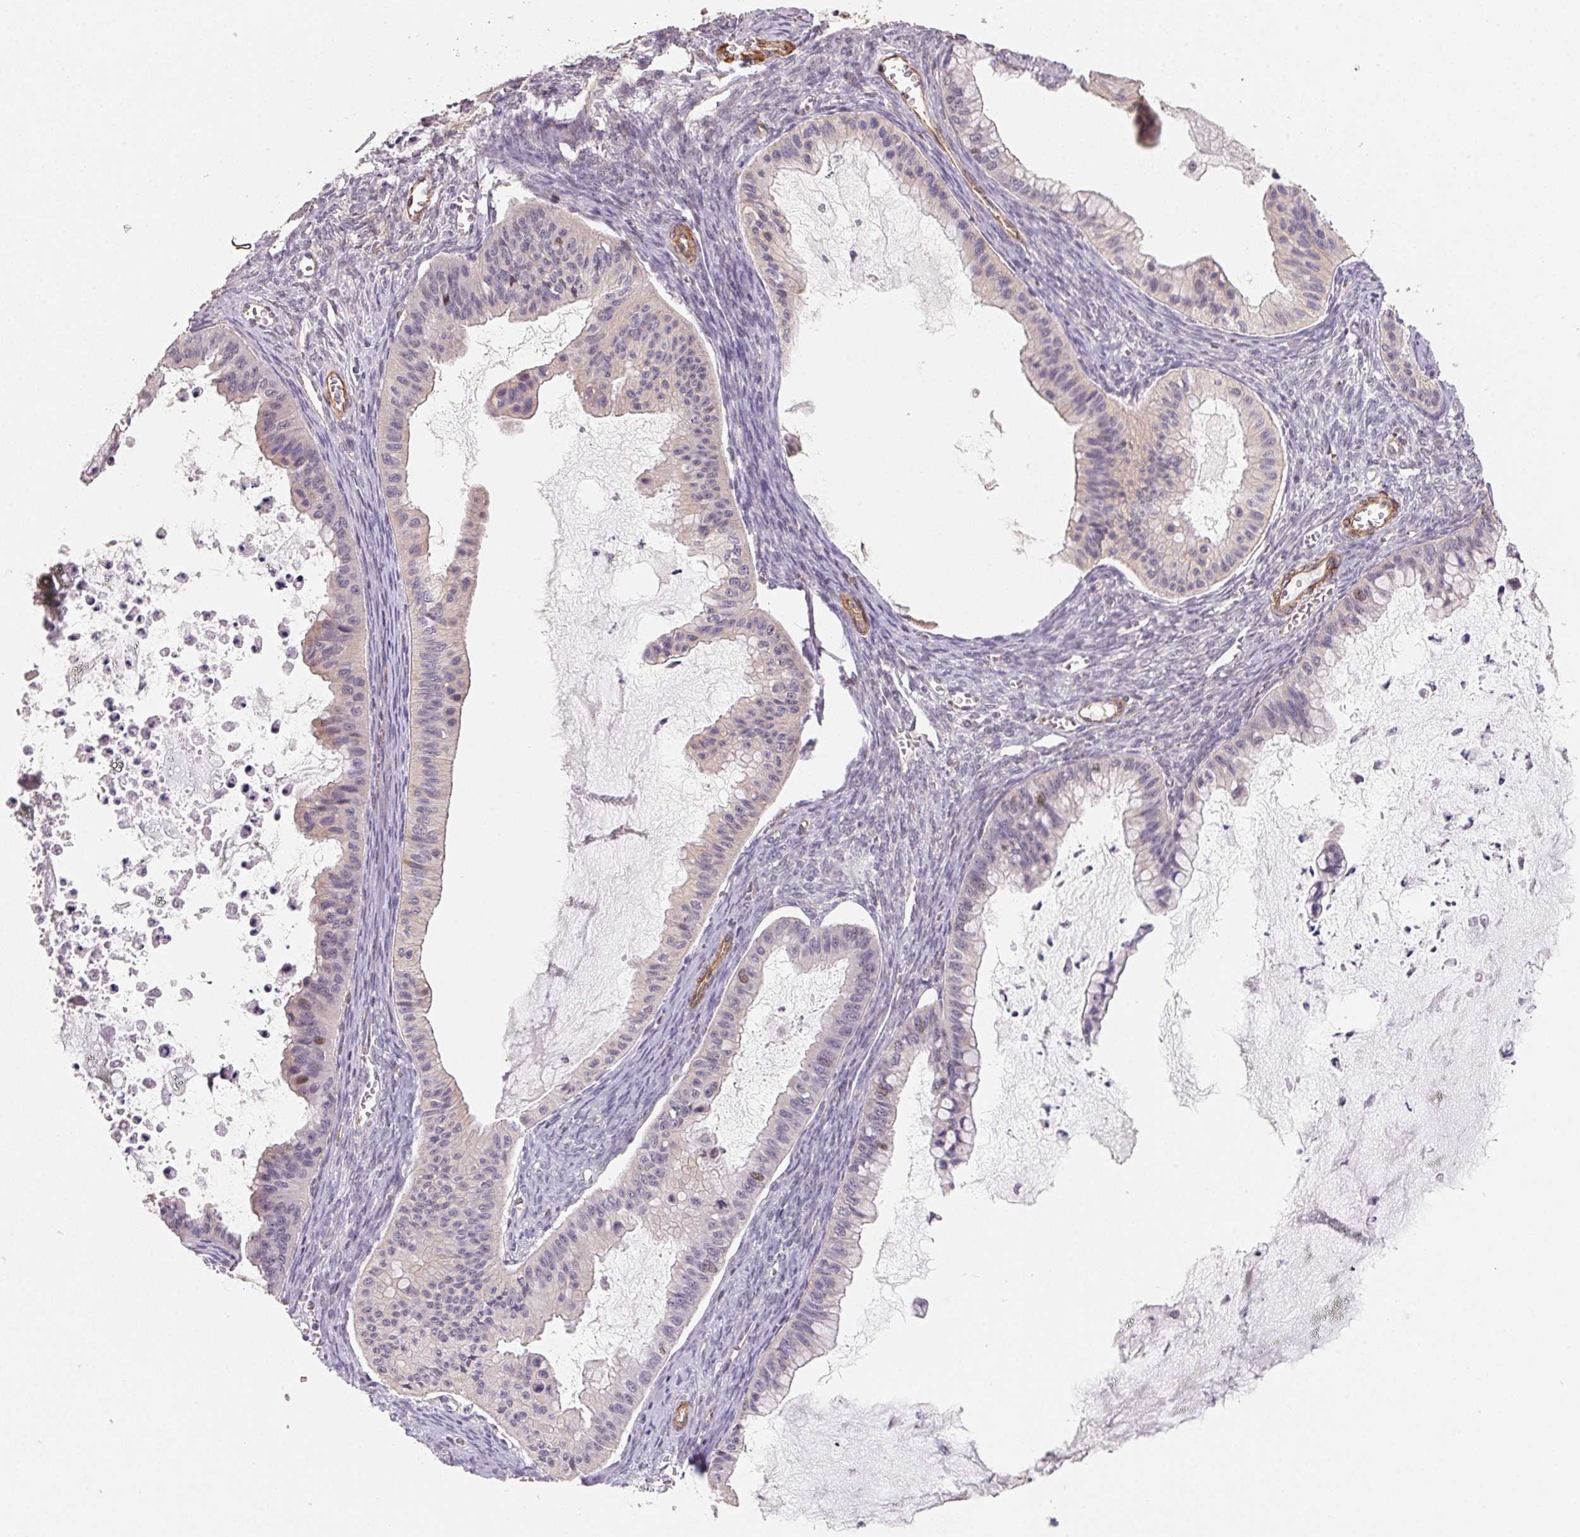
{"staining": {"intensity": "negative", "quantity": "none", "location": "none"}, "tissue": "ovarian cancer", "cell_type": "Tumor cells", "image_type": "cancer", "snomed": [{"axis": "morphology", "description": "Cystadenocarcinoma, mucinous, NOS"}, {"axis": "topography", "description": "Ovary"}], "caption": "Mucinous cystadenocarcinoma (ovarian) stained for a protein using immunohistochemistry (IHC) reveals no expression tumor cells.", "gene": "KIFC1", "patient": {"sex": "female", "age": 72}}